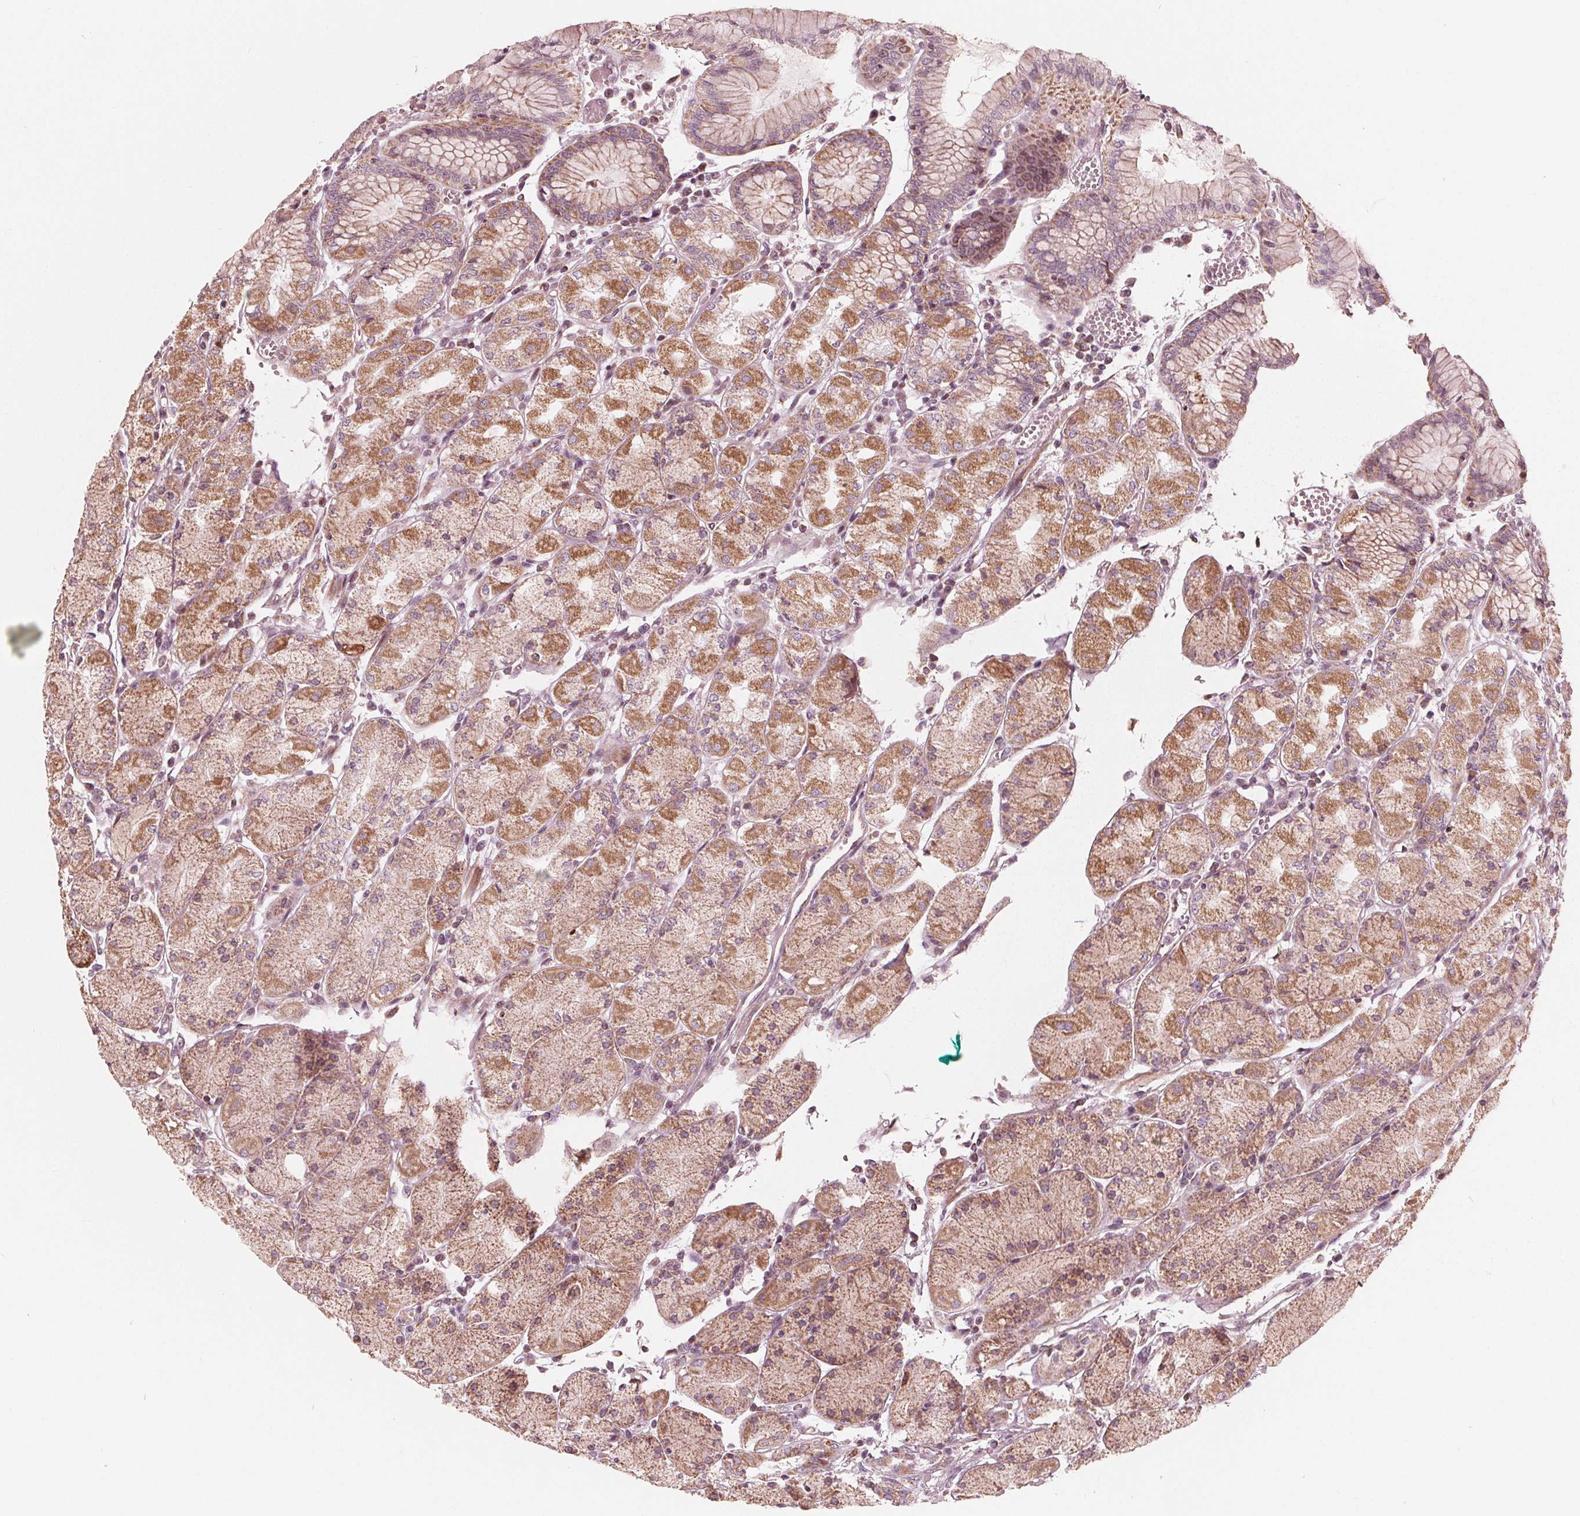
{"staining": {"intensity": "moderate", "quantity": "25%-75%", "location": "cytoplasmic/membranous"}, "tissue": "stomach", "cell_type": "Glandular cells", "image_type": "normal", "snomed": [{"axis": "morphology", "description": "Normal tissue, NOS"}, {"axis": "topography", "description": "Stomach, upper"}], "caption": "Stomach stained with a brown dye shows moderate cytoplasmic/membranous positive positivity in approximately 25%-75% of glandular cells.", "gene": "DCAF4L2", "patient": {"sex": "male", "age": 69}}